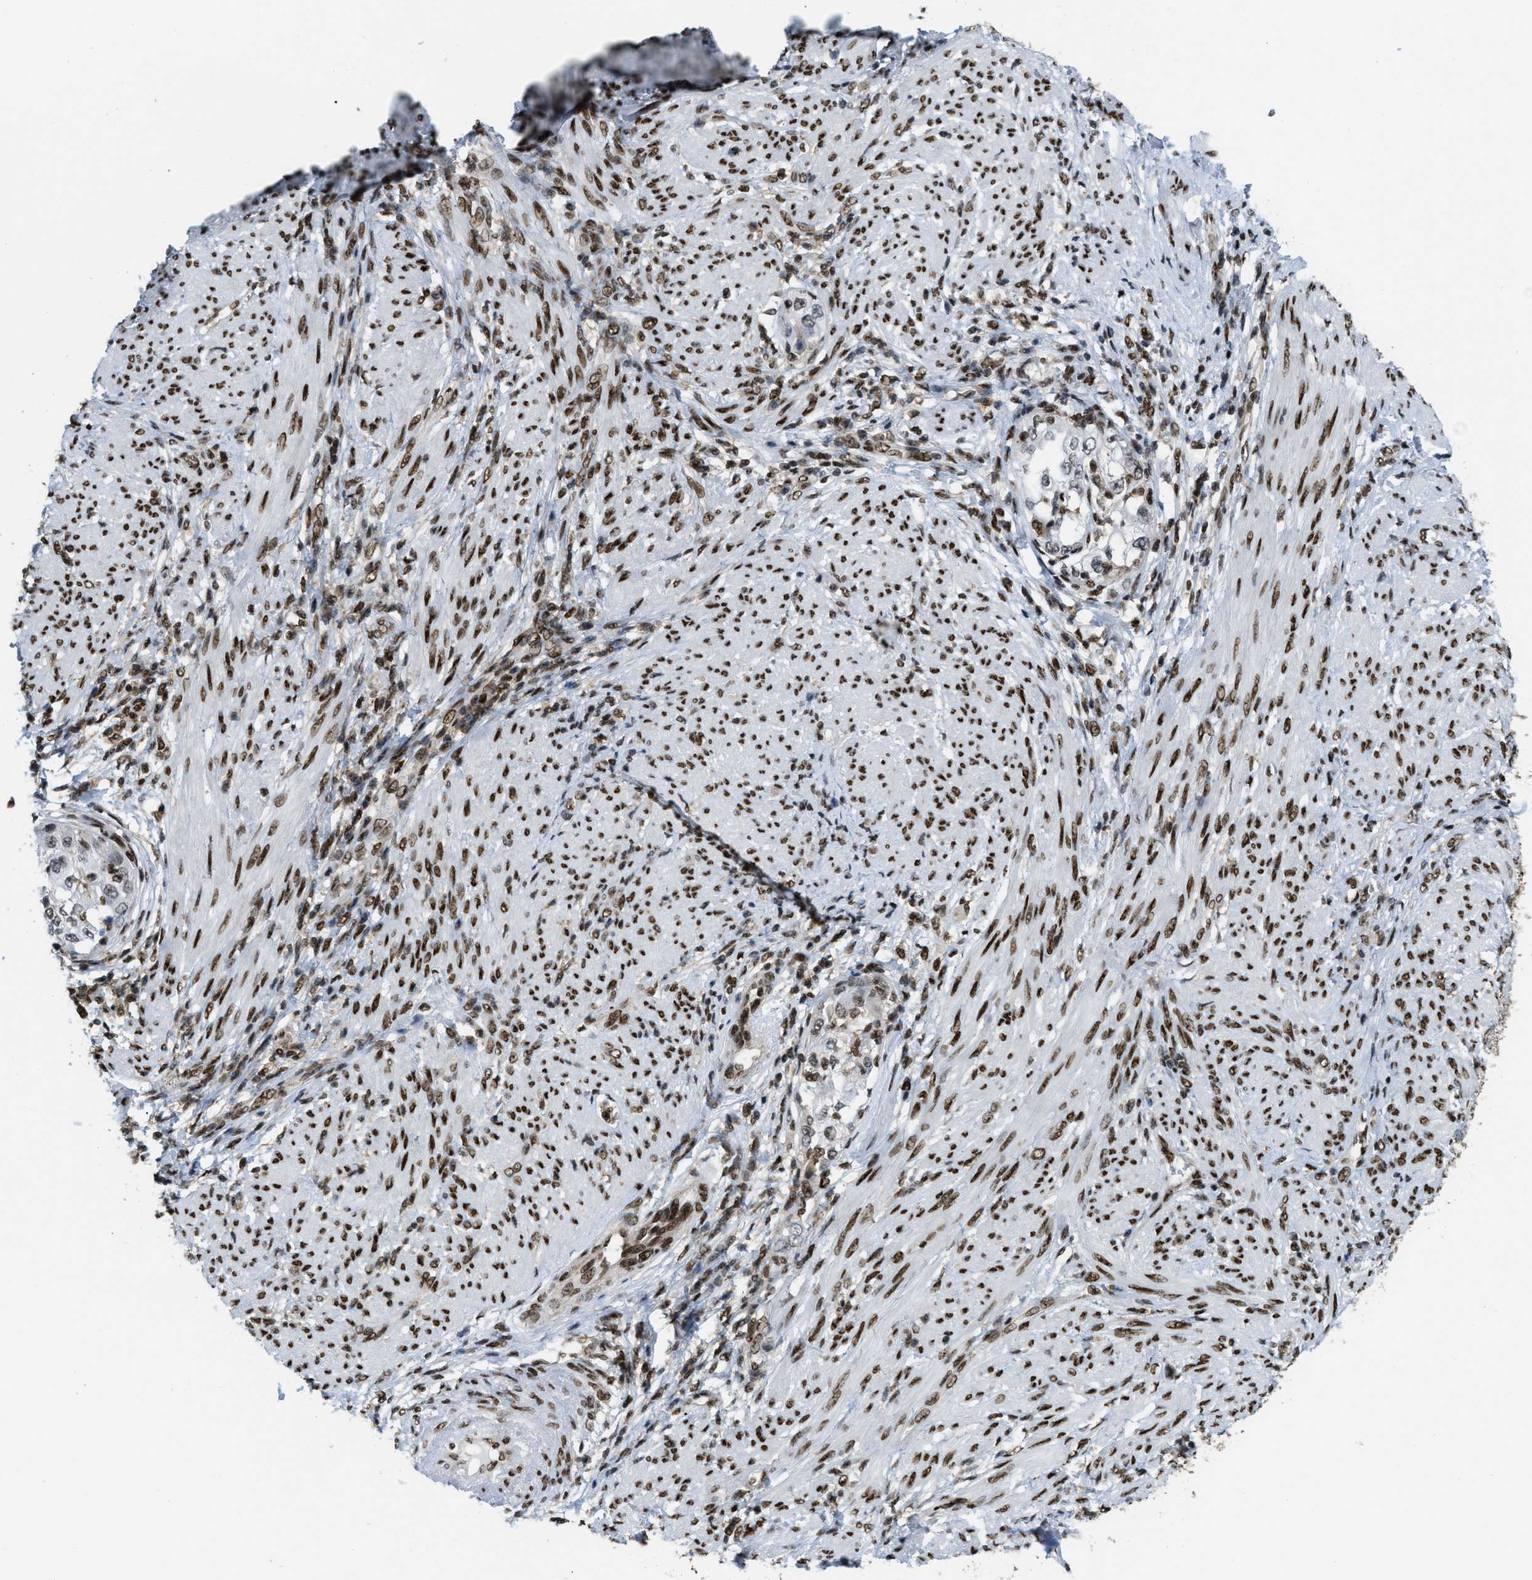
{"staining": {"intensity": "weak", "quantity": "<25%", "location": "nuclear"}, "tissue": "endometrial cancer", "cell_type": "Tumor cells", "image_type": "cancer", "snomed": [{"axis": "morphology", "description": "Adenocarcinoma, NOS"}, {"axis": "topography", "description": "Endometrium"}], "caption": "Immunohistochemical staining of adenocarcinoma (endometrial) displays no significant expression in tumor cells. Nuclei are stained in blue.", "gene": "NUMA1", "patient": {"sex": "female", "age": 85}}